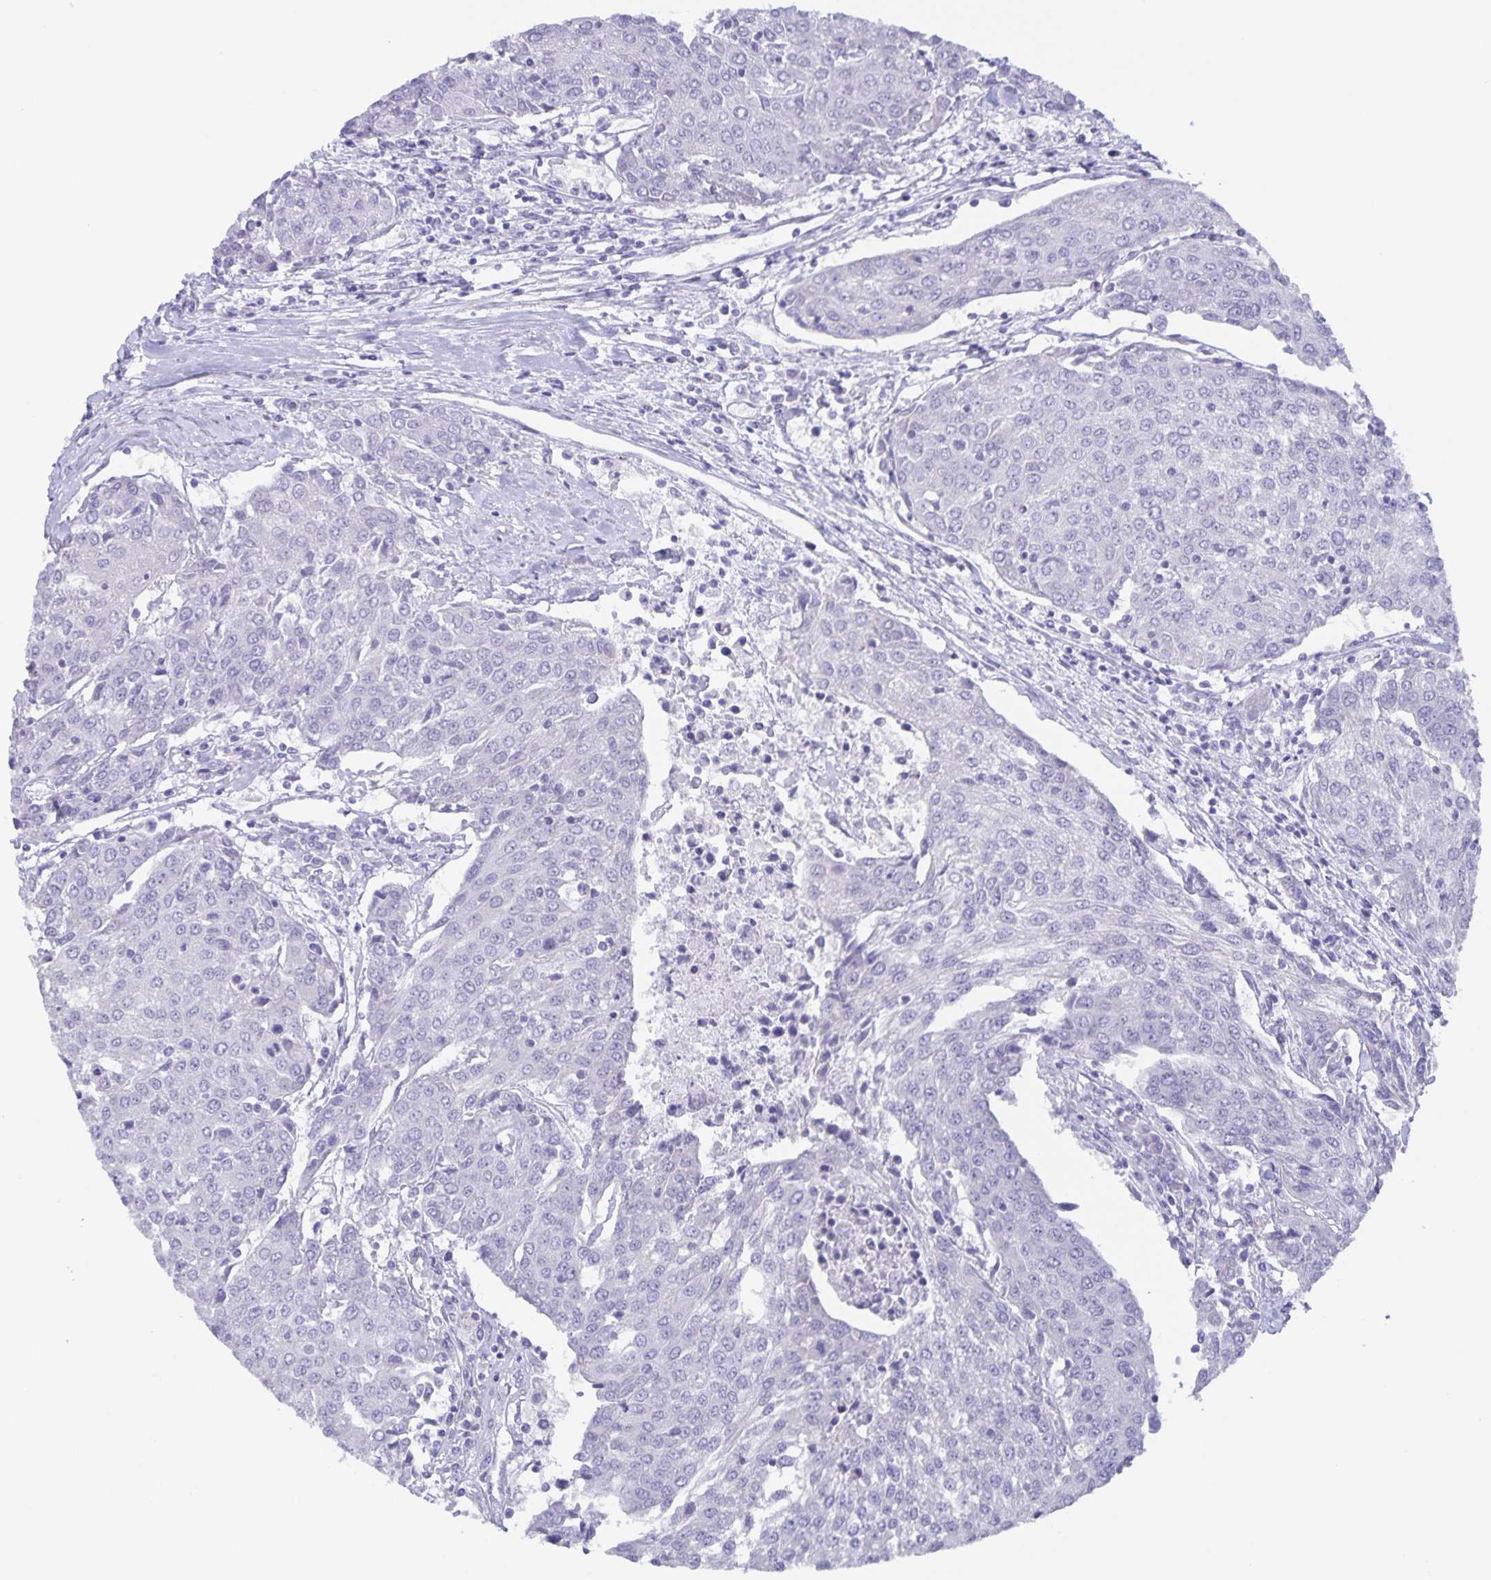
{"staining": {"intensity": "negative", "quantity": "none", "location": "none"}, "tissue": "urothelial cancer", "cell_type": "Tumor cells", "image_type": "cancer", "snomed": [{"axis": "morphology", "description": "Urothelial carcinoma, High grade"}, {"axis": "topography", "description": "Urinary bladder"}], "caption": "Immunohistochemistry of human urothelial carcinoma (high-grade) reveals no positivity in tumor cells.", "gene": "AQP4", "patient": {"sex": "female", "age": 85}}